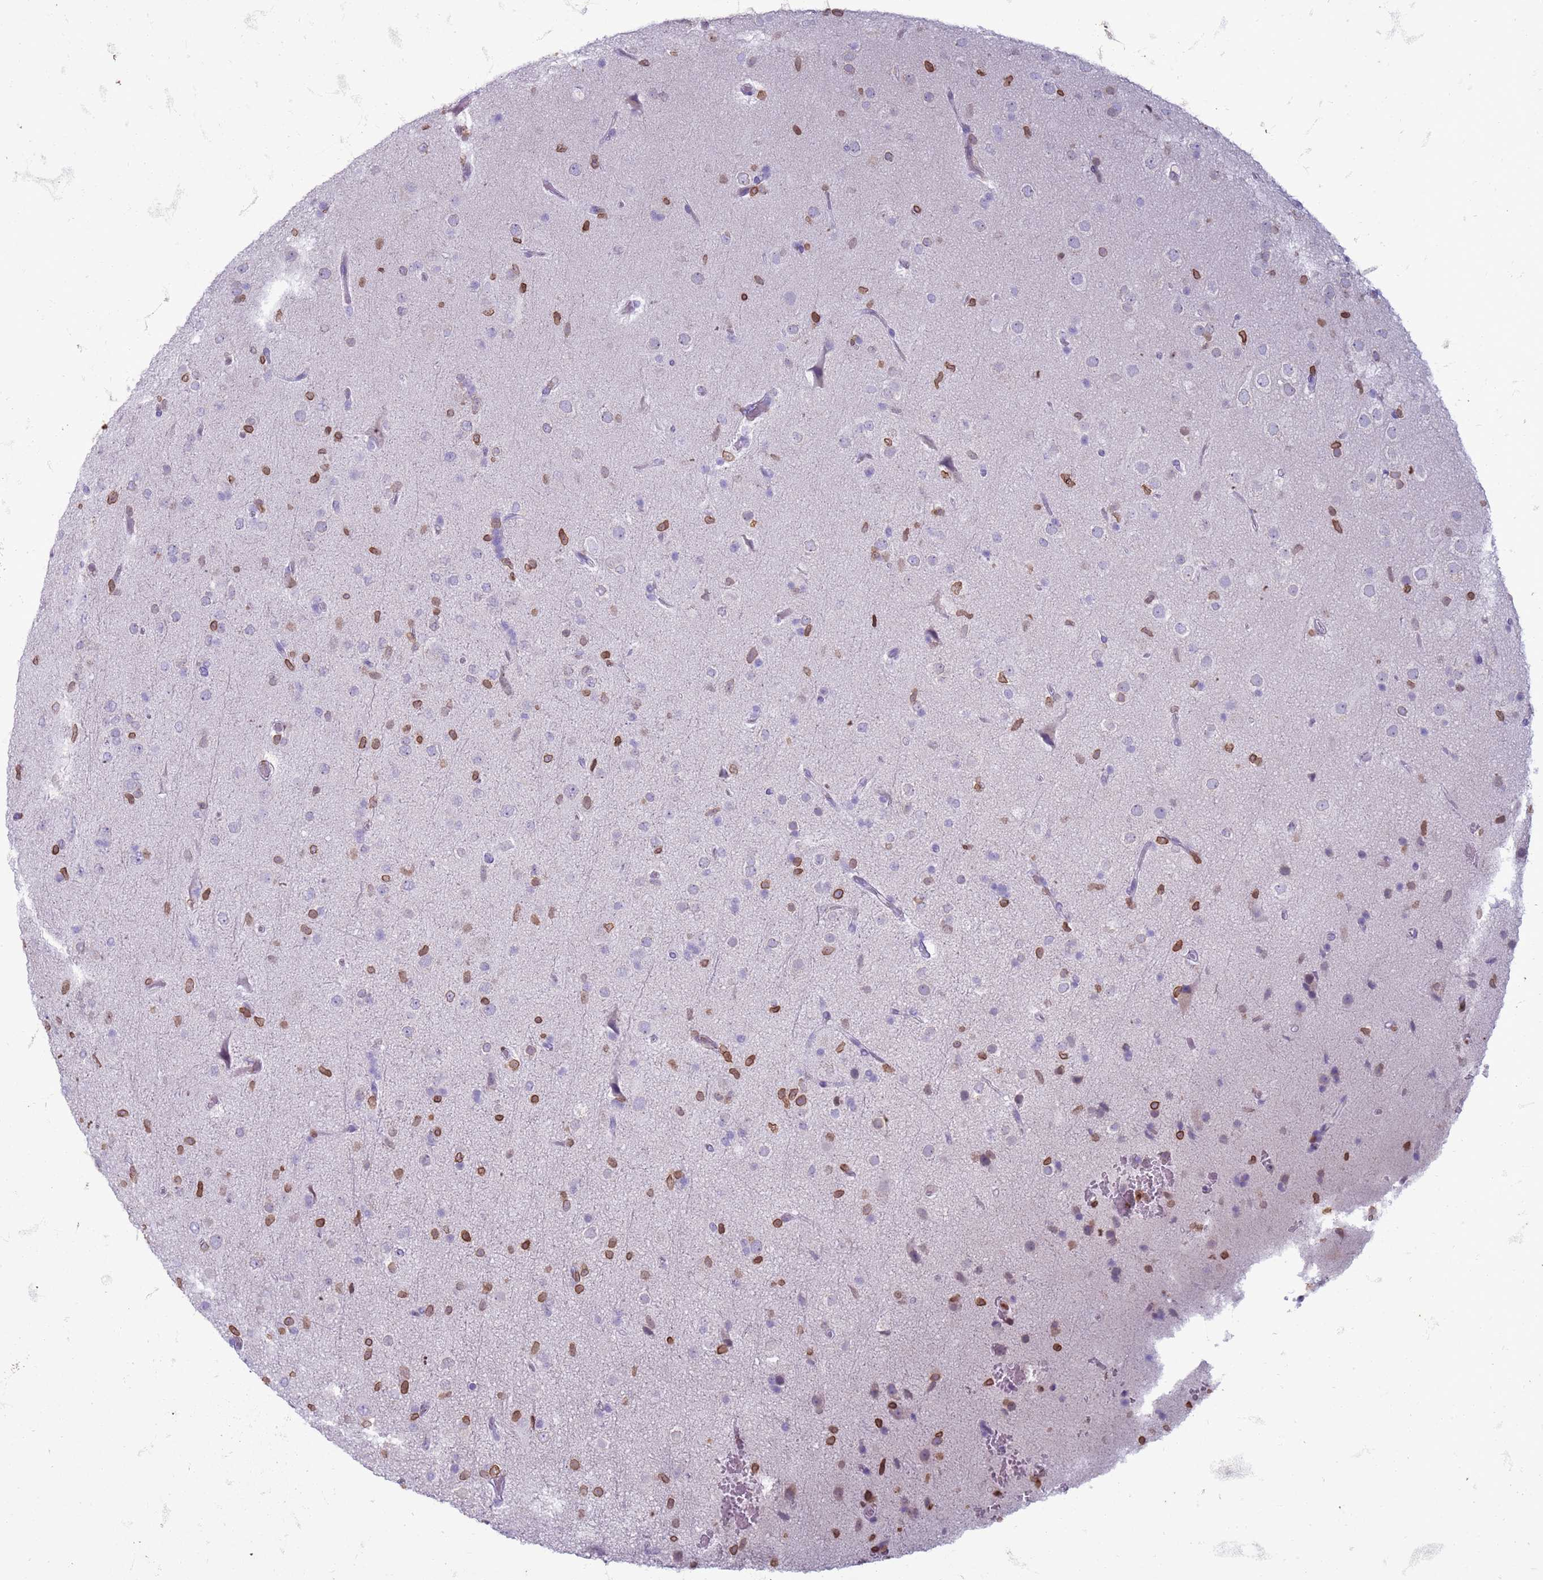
{"staining": {"intensity": "moderate", "quantity": "<25%", "location": "cytoplasmic/membranous,nuclear"}, "tissue": "glioma", "cell_type": "Tumor cells", "image_type": "cancer", "snomed": [{"axis": "morphology", "description": "Glioma, malignant, Low grade"}, {"axis": "topography", "description": "Brain"}], "caption": "Immunohistochemistry photomicrograph of neoplastic tissue: glioma stained using immunohistochemistry (IHC) demonstrates low levels of moderate protein expression localized specifically in the cytoplasmic/membranous and nuclear of tumor cells, appearing as a cytoplasmic/membranous and nuclear brown color.", "gene": "METTL25B", "patient": {"sex": "male", "age": 65}}